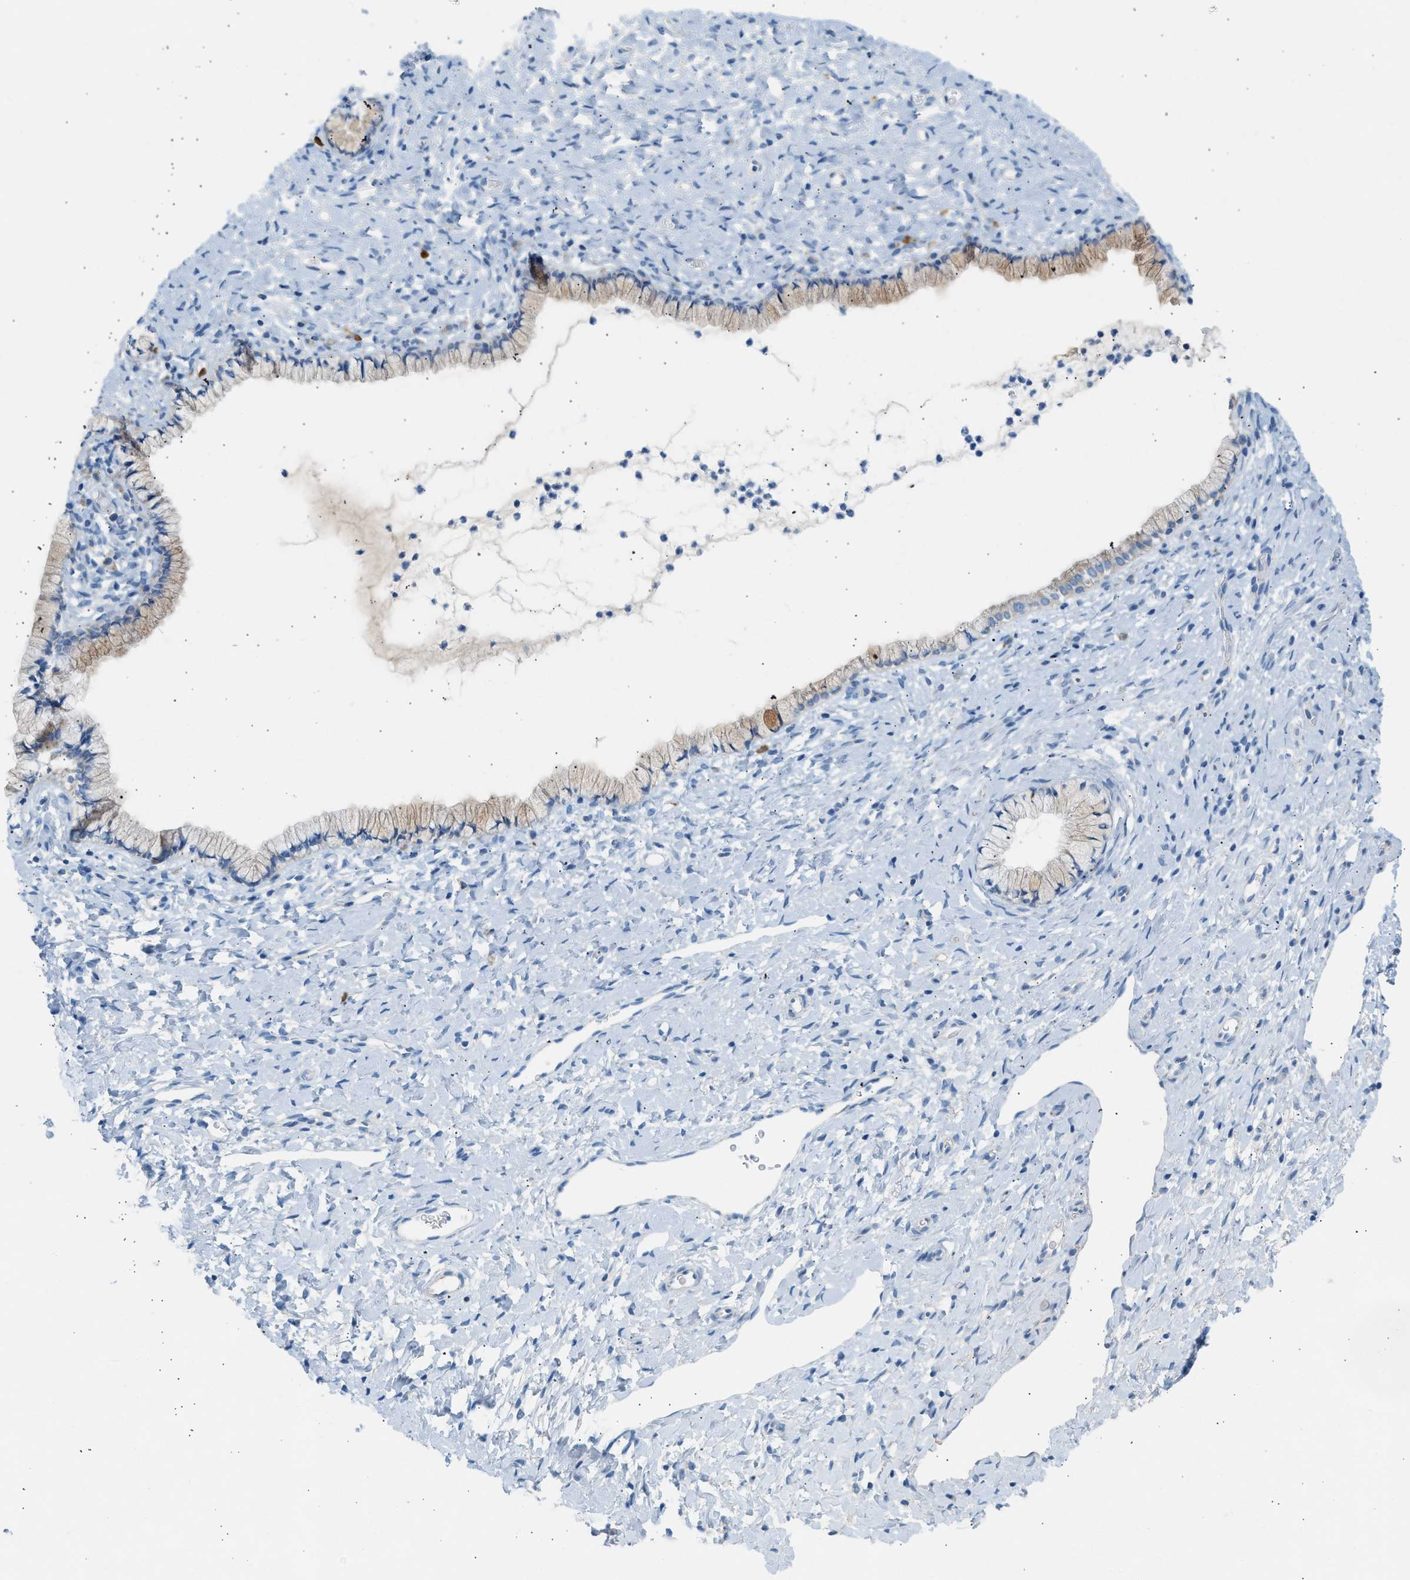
{"staining": {"intensity": "weak", "quantity": "<25%", "location": "cytoplasmic/membranous"}, "tissue": "cervix", "cell_type": "Glandular cells", "image_type": "normal", "snomed": [{"axis": "morphology", "description": "Normal tissue, NOS"}, {"axis": "topography", "description": "Cervix"}], "caption": "Micrograph shows no significant protein positivity in glandular cells of unremarkable cervix. (DAB IHC, high magnification).", "gene": "NDUFS8", "patient": {"sex": "female", "age": 72}}